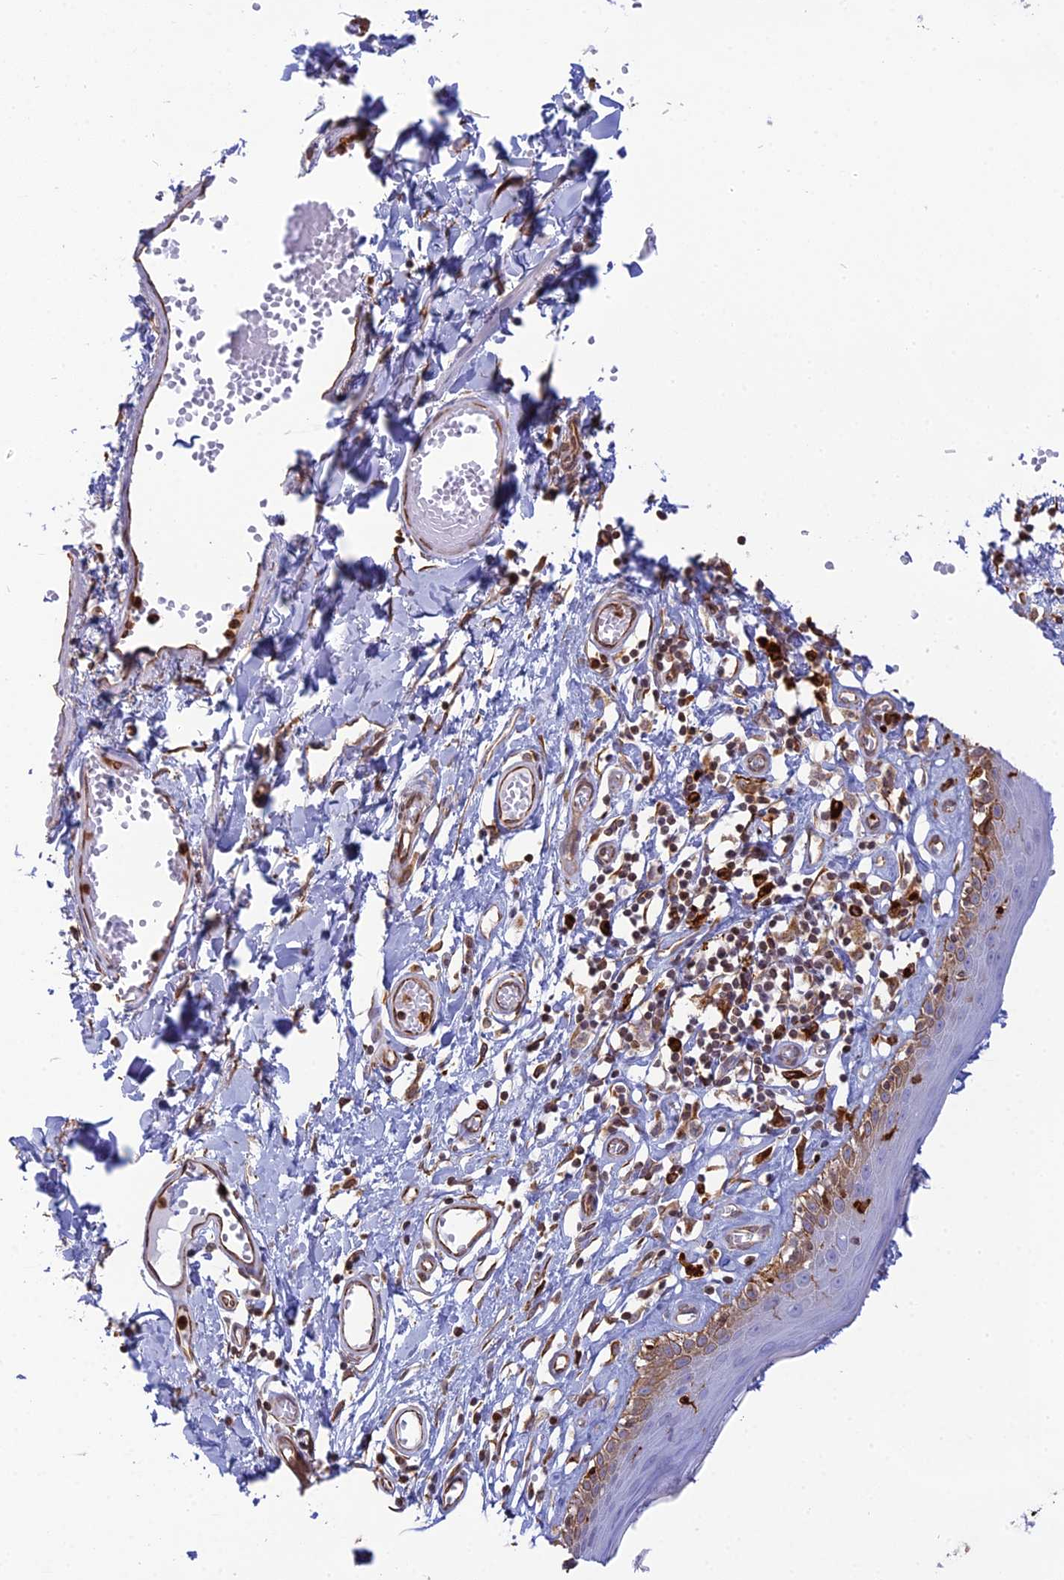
{"staining": {"intensity": "moderate", "quantity": "<25%", "location": "cytoplasmic/membranous"}, "tissue": "skin", "cell_type": "Epidermal cells", "image_type": "normal", "snomed": [{"axis": "morphology", "description": "Normal tissue, NOS"}, {"axis": "topography", "description": "Adipose tissue"}, {"axis": "topography", "description": "Vascular tissue"}, {"axis": "topography", "description": "Vulva"}, {"axis": "topography", "description": "Peripheral nerve tissue"}], "caption": "This photomicrograph exhibits IHC staining of normal human skin, with low moderate cytoplasmic/membranous positivity in approximately <25% of epidermal cells.", "gene": "APOBR", "patient": {"sex": "female", "age": 86}}